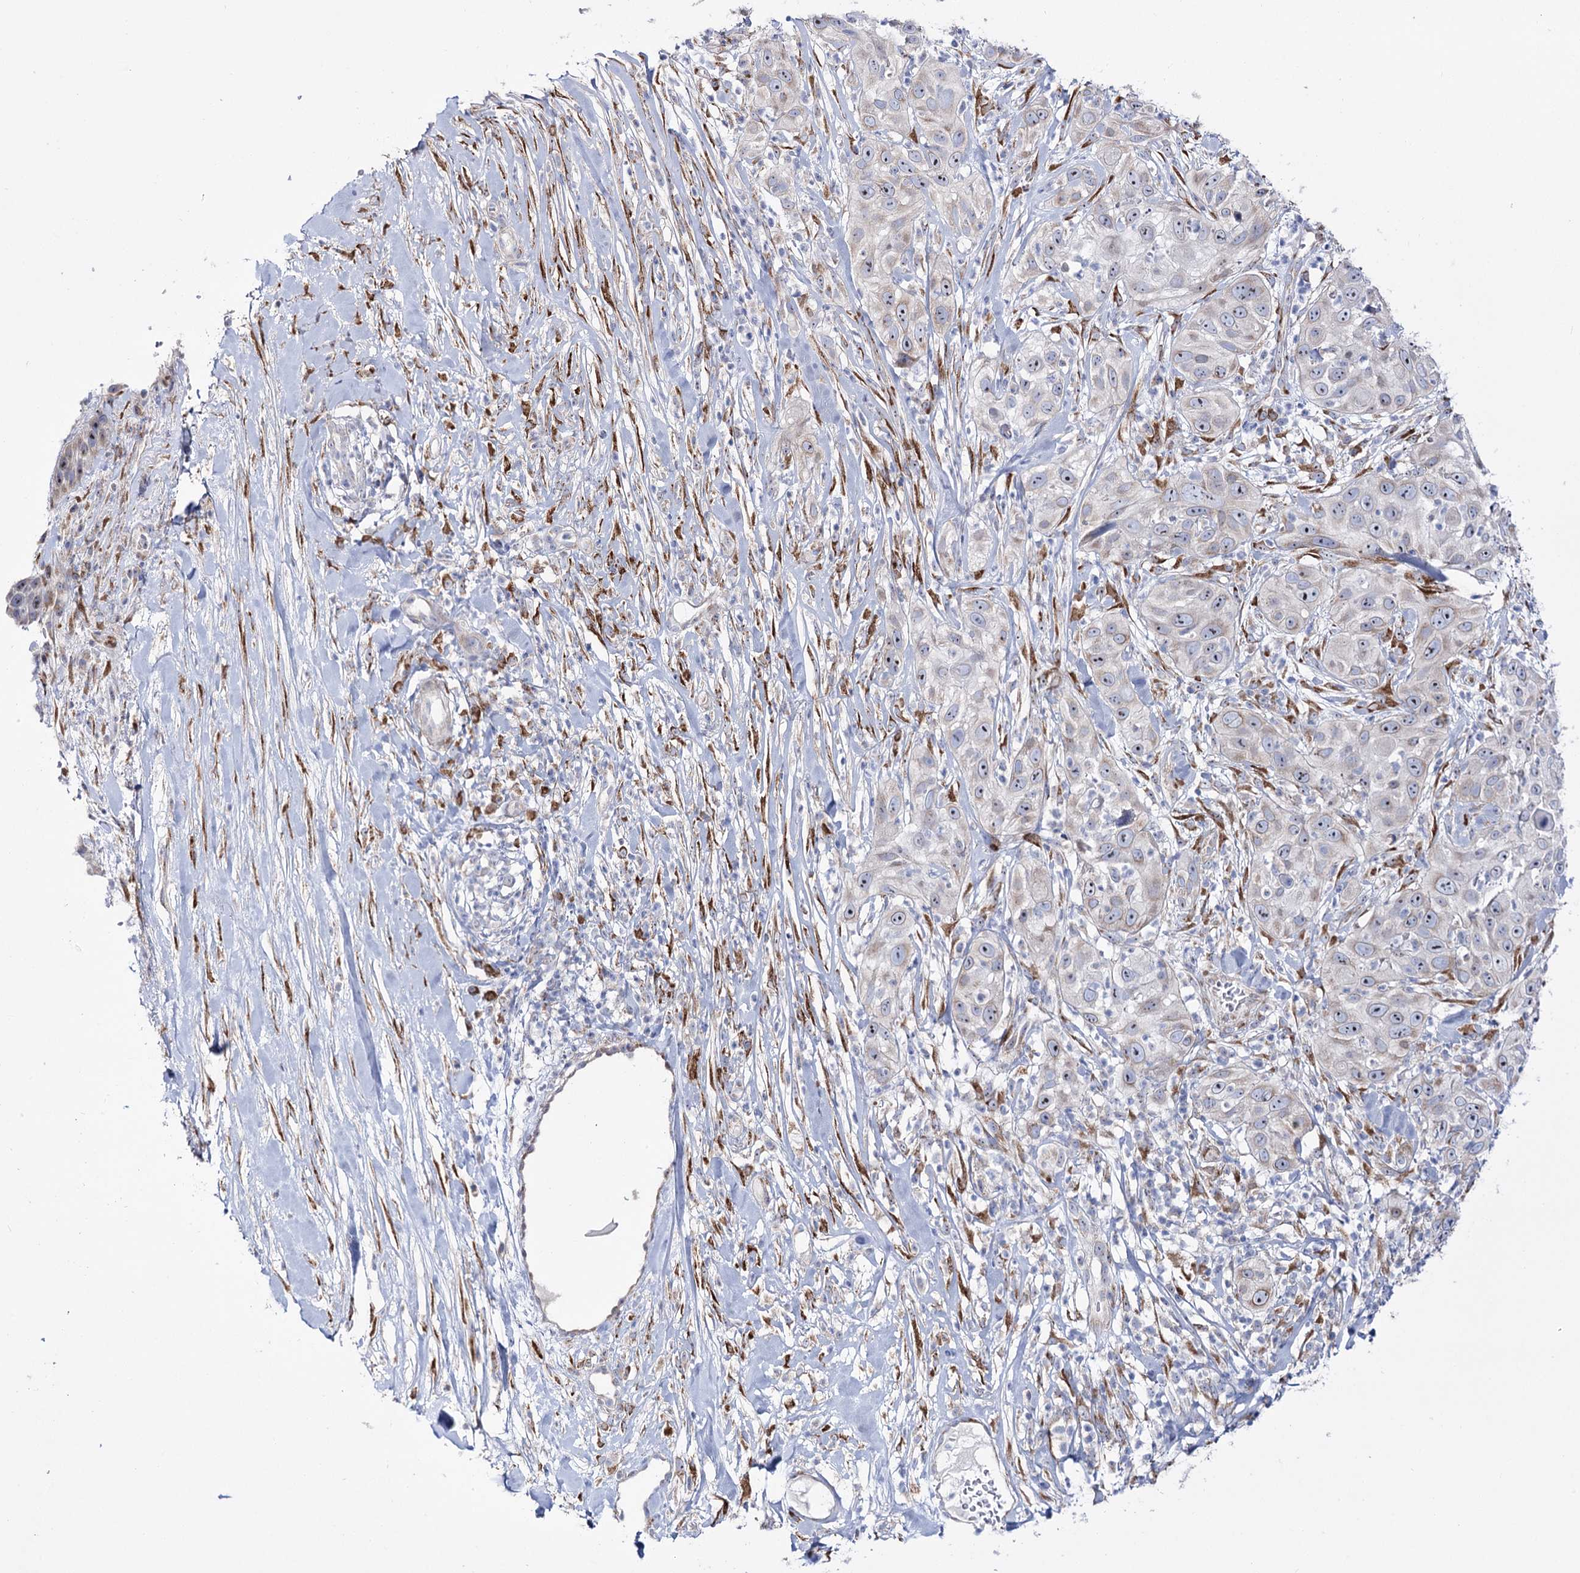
{"staining": {"intensity": "negative", "quantity": "none", "location": "none"}, "tissue": "skin cancer", "cell_type": "Tumor cells", "image_type": "cancer", "snomed": [{"axis": "morphology", "description": "Squamous cell carcinoma, NOS"}, {"axis": "topography", "description": "Skin"}], "caption": "Immunohistochemical staining of human squamous cell carcinoma (skin) displays no significant staining in tumor cells. (Brightfield microscopy of DAB IHC at high magnification).", "gene": "METTL5", "patient": {"sex": "female", "age": 44}}